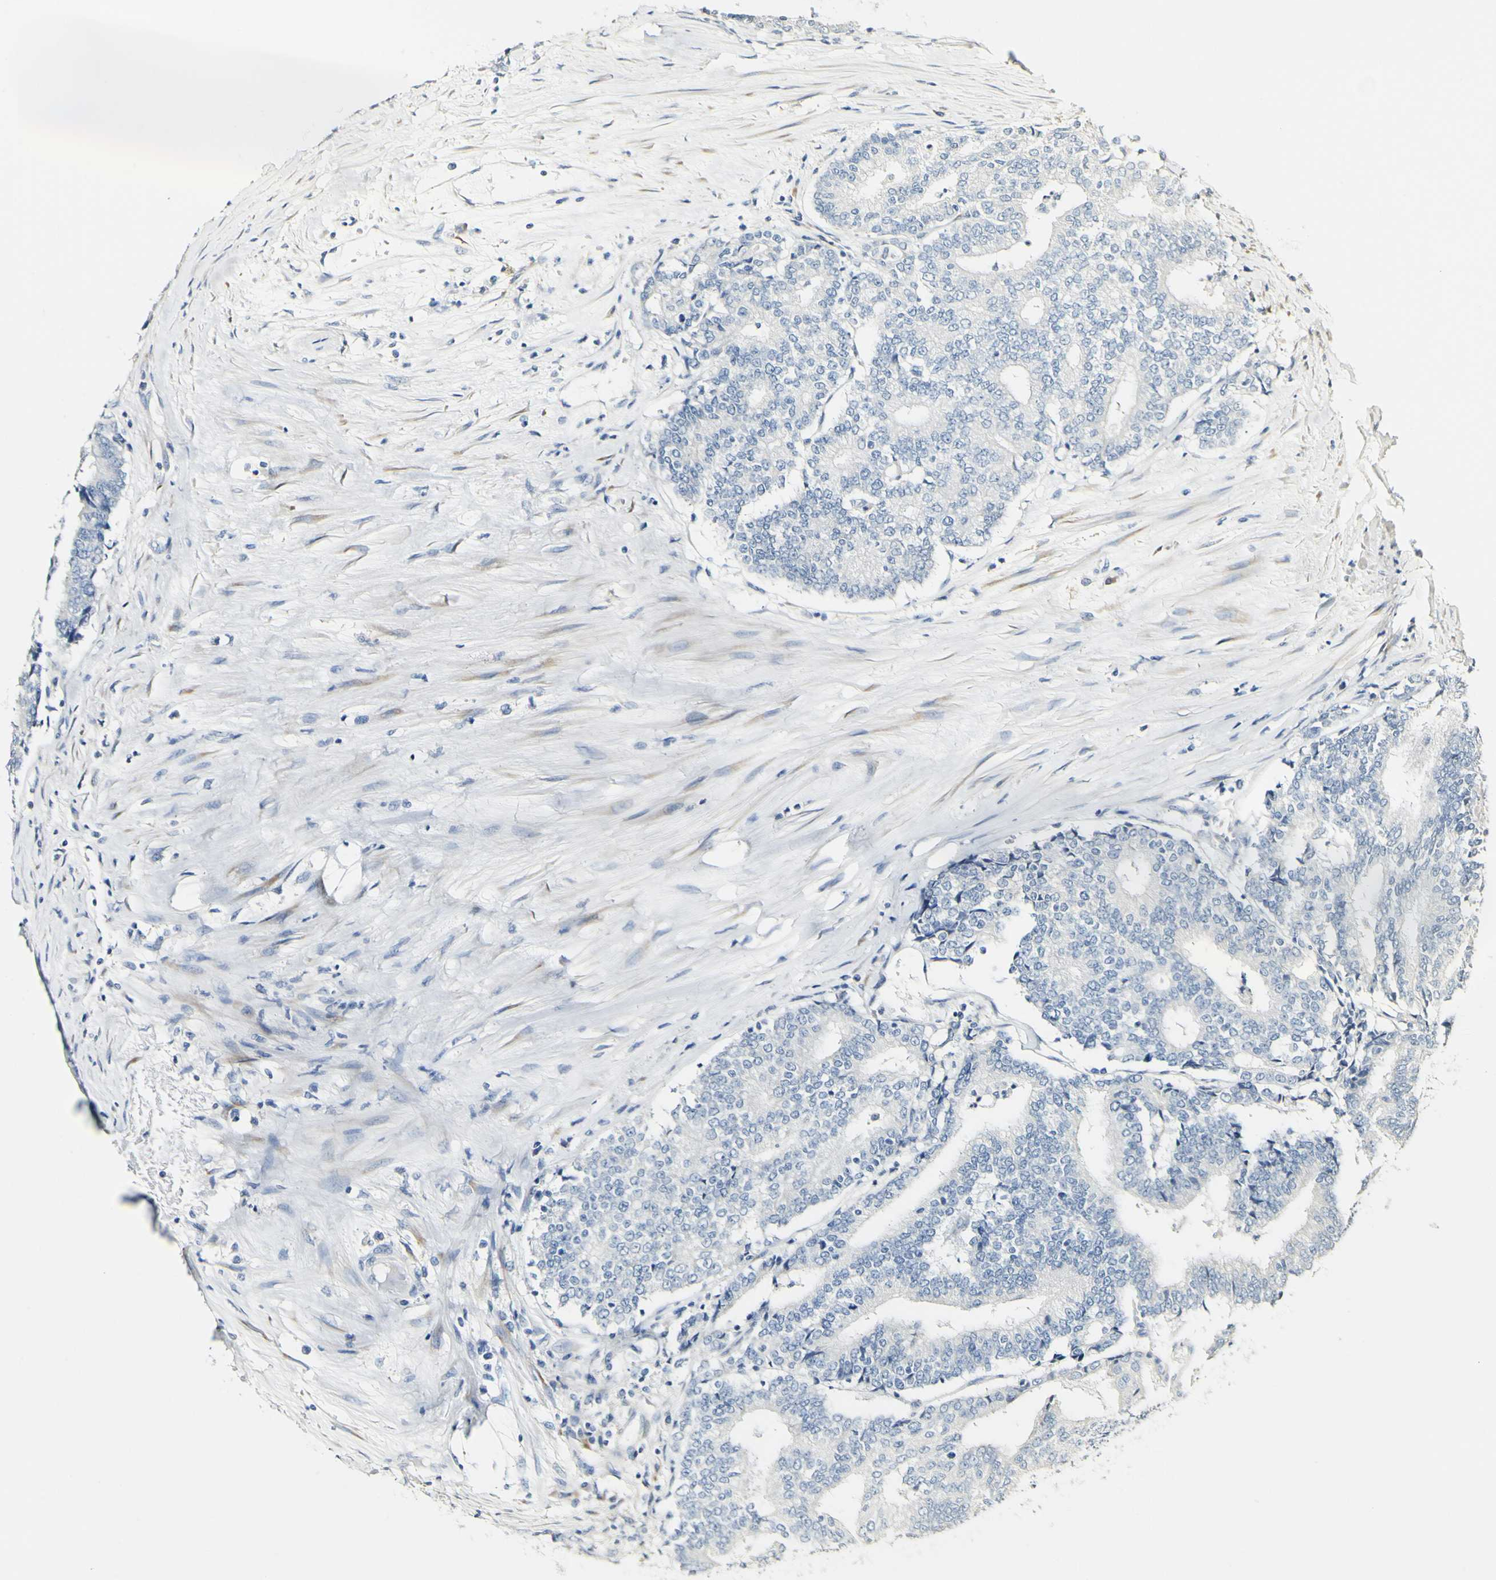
{"staining": {"intensity": "negative", "quantity": "none", "location": "none"}, "tissue": "prostate cancer", "cell_type": "Tumor cells", "image_type": "cancer", "snomed": [{"axis": "morphology", "description": "Normal tissue, NOS"}, {"axis": "morphology", "description": "Adenocarcinoma, High grade"}, {"axis": "topography", "description": "Prostate"}, {"axis": "topography", "description": "Seminal veicle"}], "caption": "The image displays no significant positivity in tumor cells of prostate cancer.", "gene": "FMO3", "patient": {"sex": "male", "age": 55}}